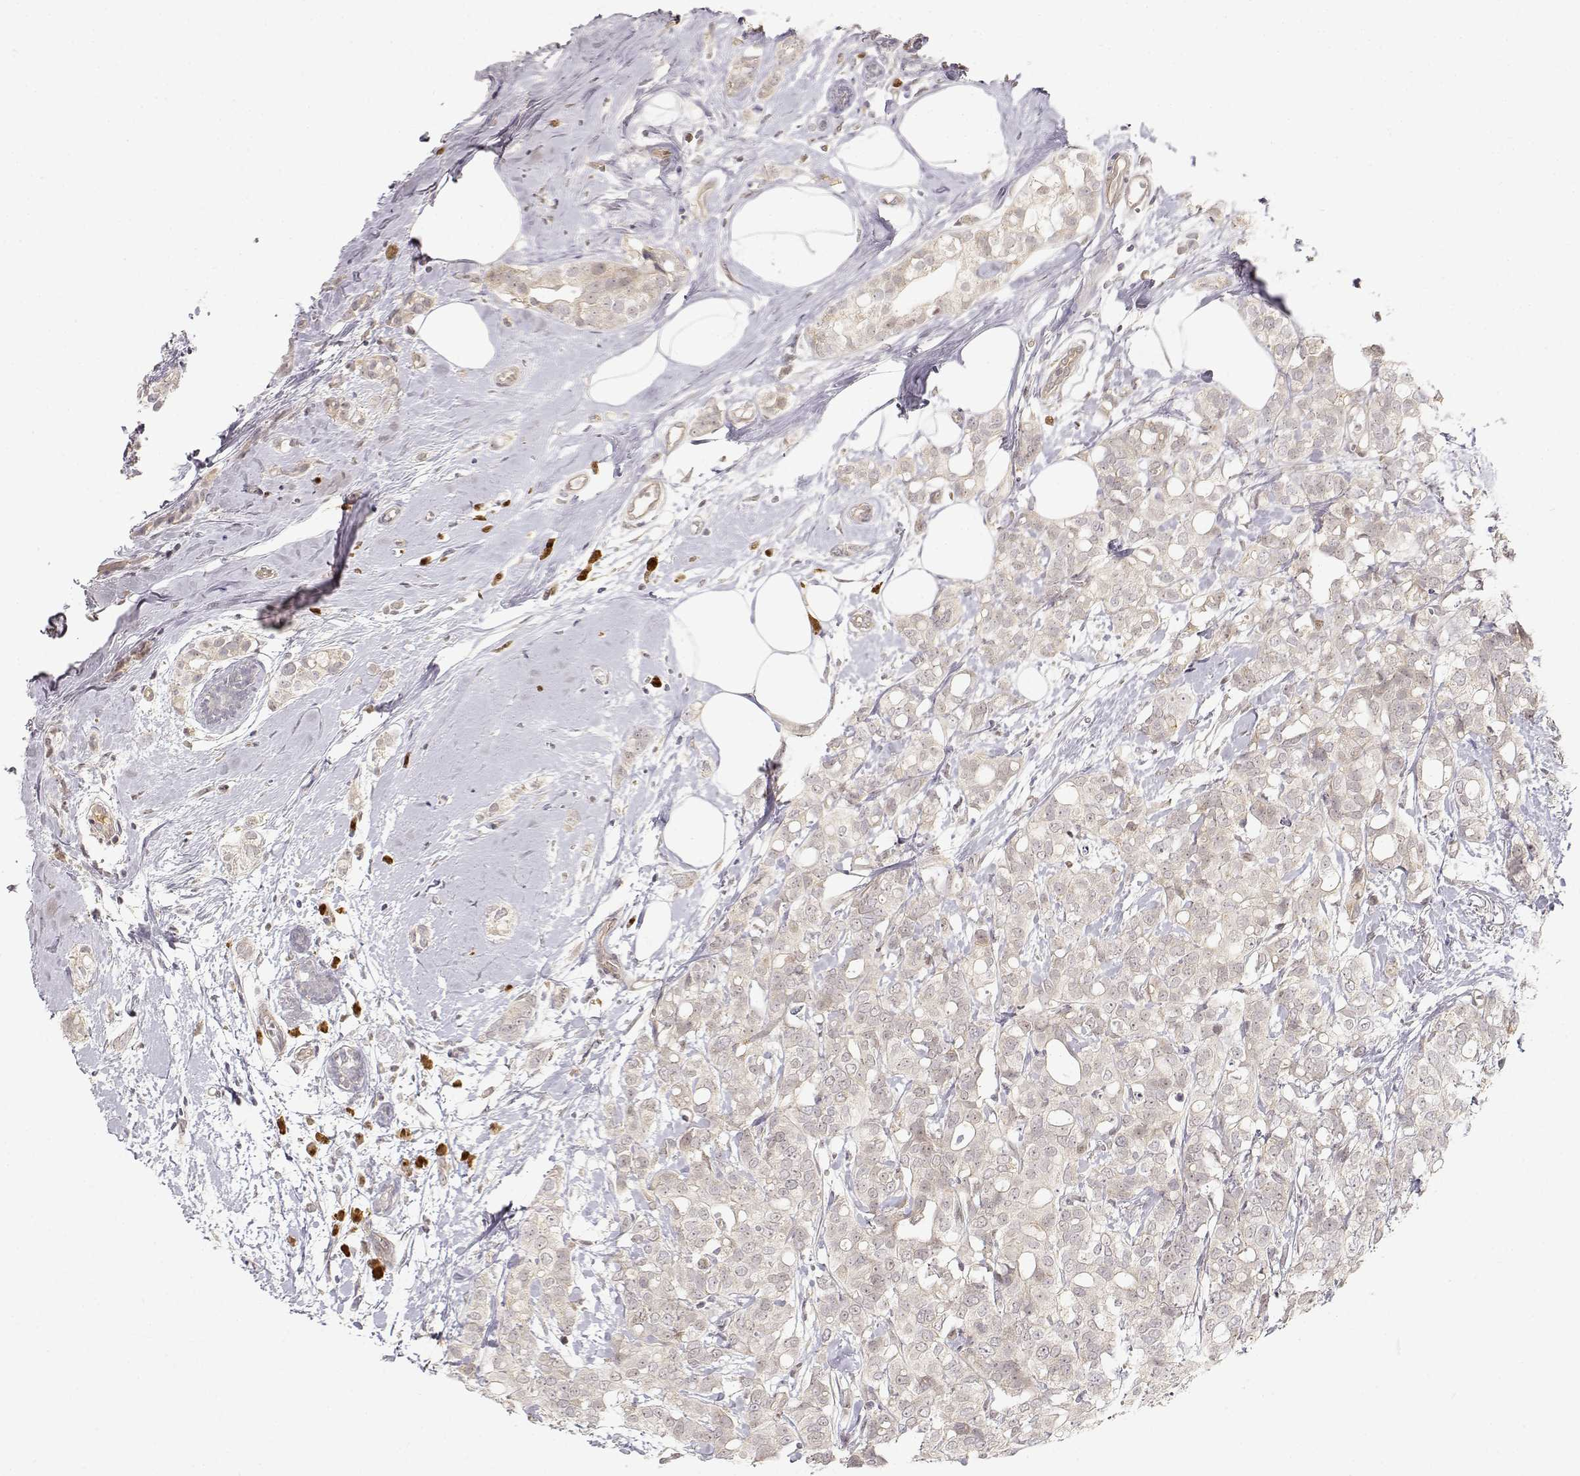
{"staining": {"intensity": "negative", "quantity": "none", "location": "none"}, "tissue": "breast cancer", "cell_type": "Tumor cells", "image_type": "cancer", "snomed": [{"axis": "morphology", "description": "Duct carcinoma"}, {"axis": "topography", "description": "Breast"}], "caption": "Immunohistochemistry (IHC) of breast cancer reveals no positivity in tumor cells.", "gene": "EAF2", "patient": {"sex": "female", "age": 40}}